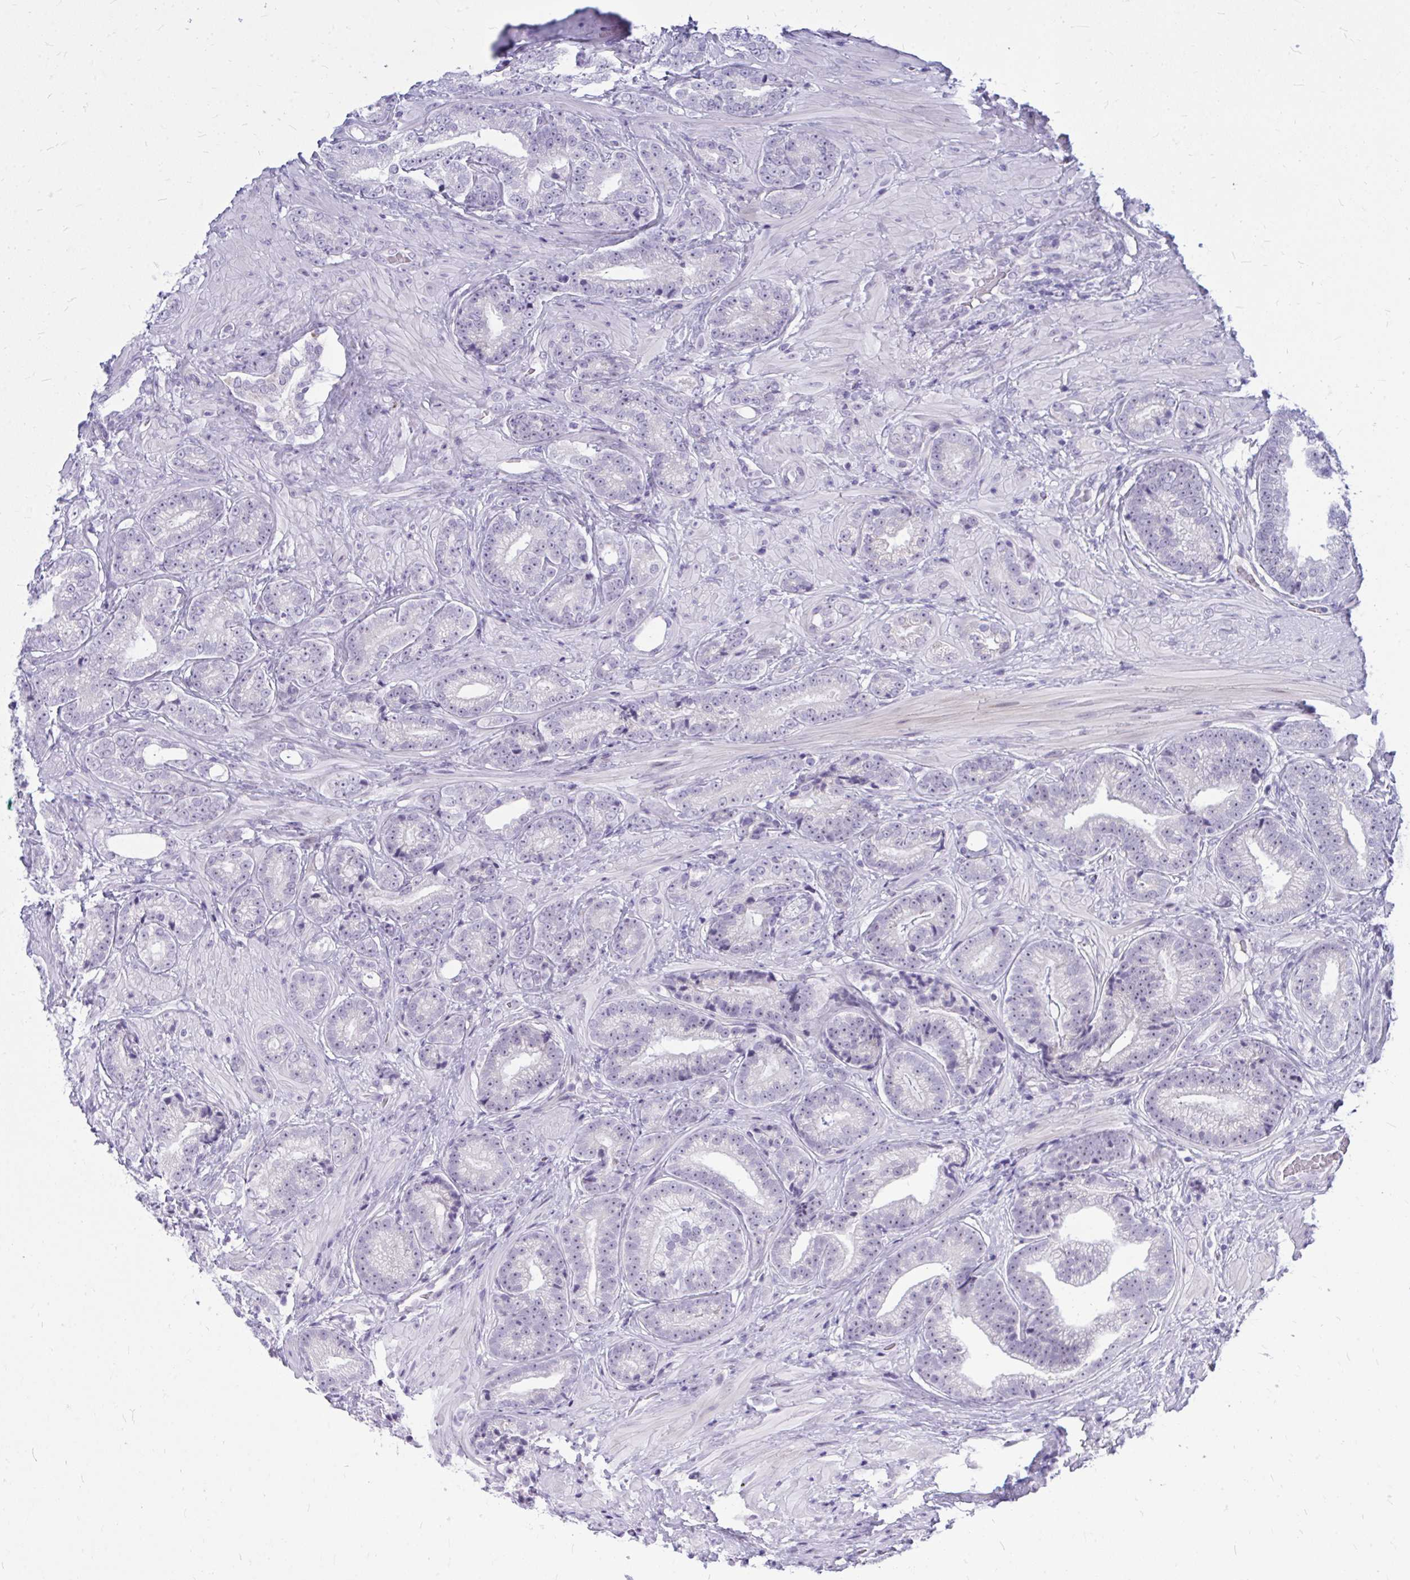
{"staining": {"intensity": "negative", "quantity": "none", "location": "none"}, "tissue": "prostate cancer", "cell_type": "Tumor cells", "image_type": "cancer", "snomed": [{"axis": "morphology", "description": "Adenocarcinoma, Low grade"}, {"axis": "topography", "description": "Prostate"}], "caption": "Immunohistochemistry (IHC) photomicrograph of neoplastic tissue: human low-grade adenocarcinoma (prostate) stained with DAB (3,3'-diaminobenzidine) demonstrates no significant protein staining in tumor cells. (Brightfield microscopy of DAB (3,3'-diaminobenzidine) immunohistochemistry at high magnification).", "gene": "ZSCAN25", "patient": {"sex": "male", "age": 61}}